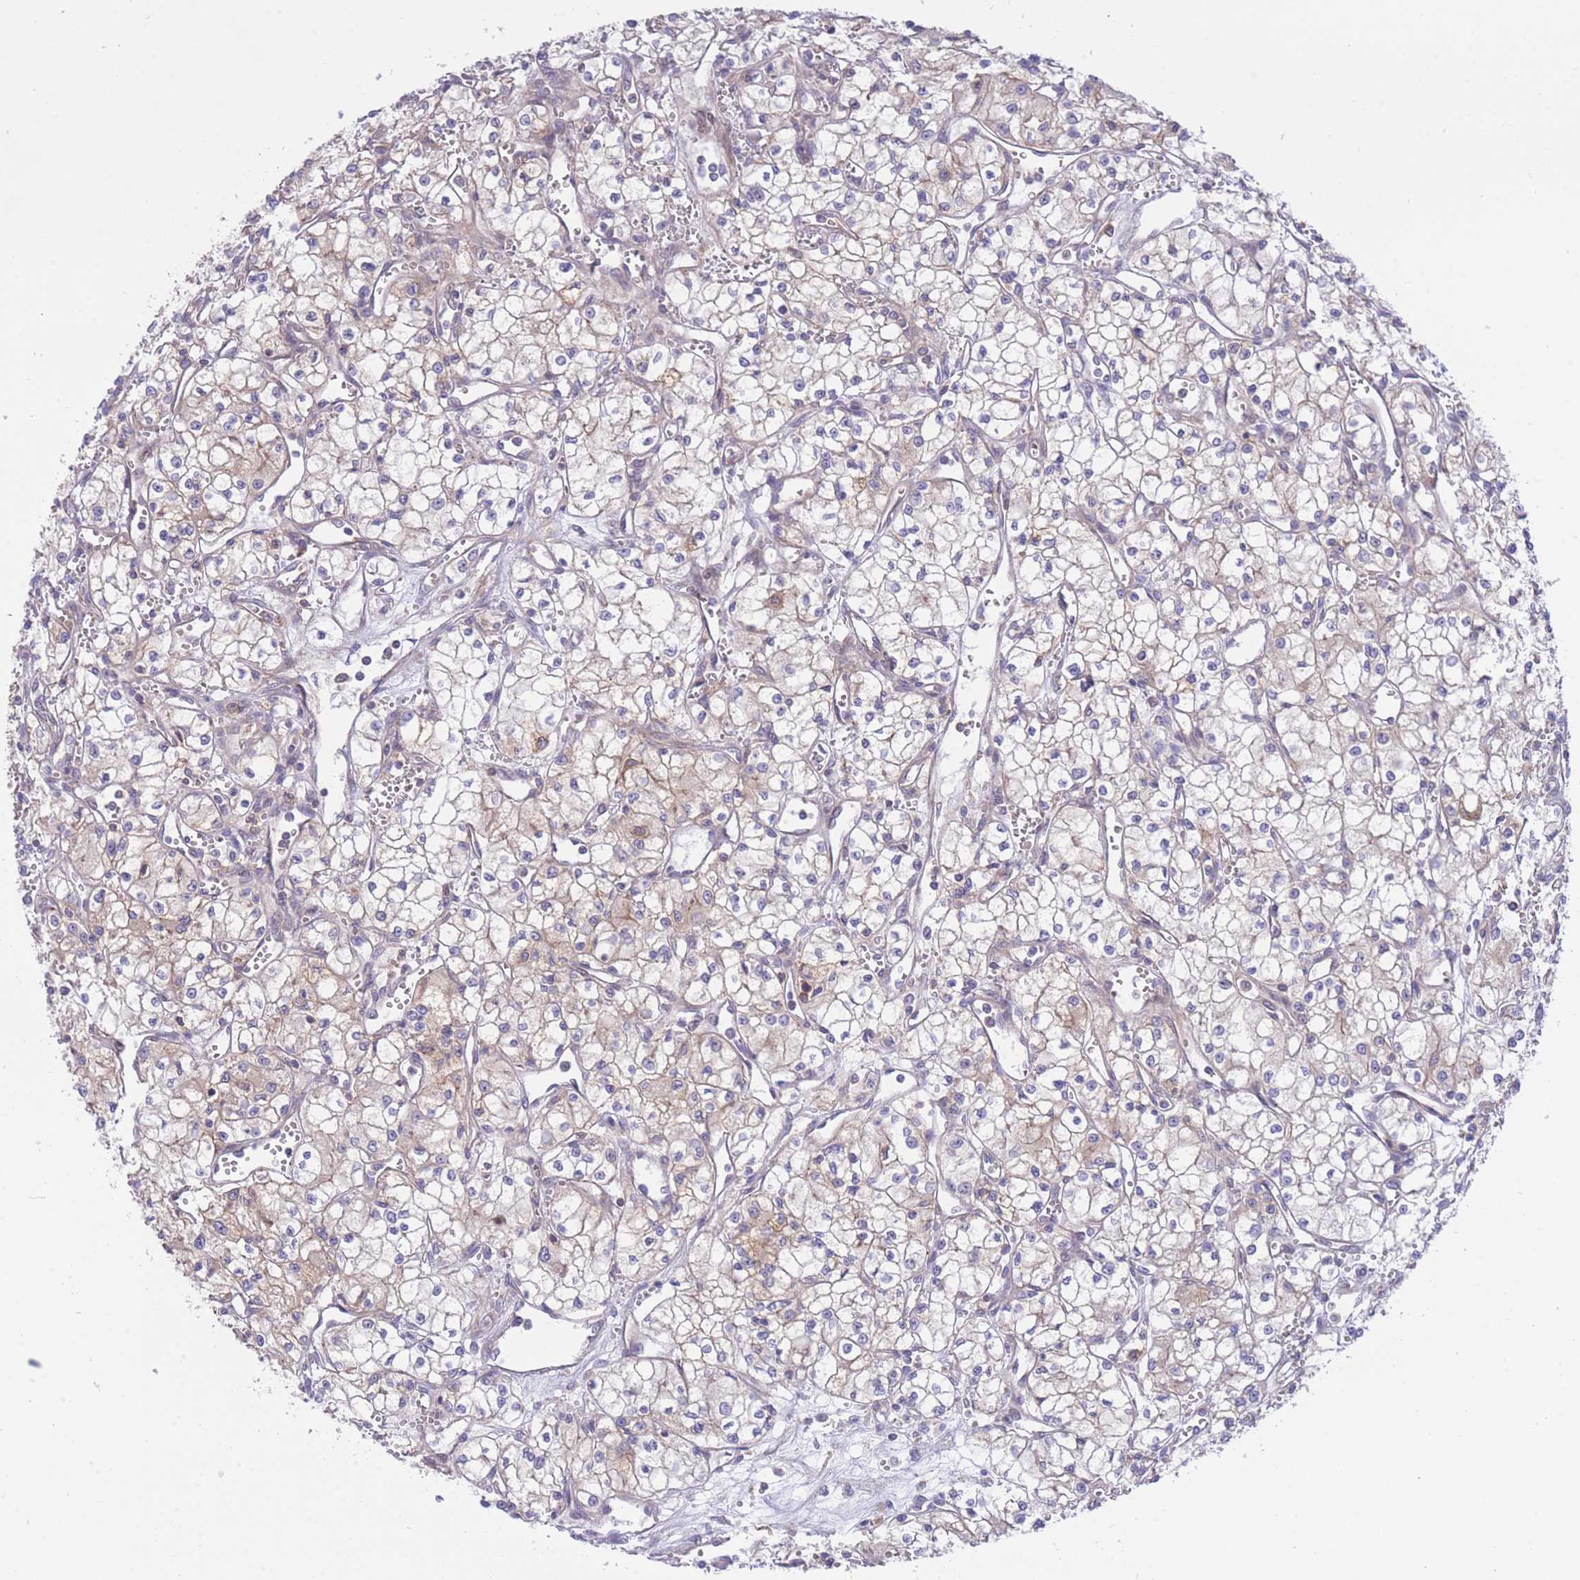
{"staining": {"intensity": "weak", "quantity": "<25%", "location": "cytoplasmic/membranous"}, "tissue": "renal cancer", "cell_type": "Tumor cells", "image_type": "cancer", "snomed": [{"axis": "morphology", "description": "Adenocarcinoma, NOS"}, {"axis": "topography", "description": "Kidney"}], "caption": "Histopathology image shows no protein expression in tumor cells of renal cancer (adenocarcinoma) tissue. (DAB immunohistochemistry, high magnification).", "gene": "EIF2B2", "patient": {"sex": "male", "age": 59}}